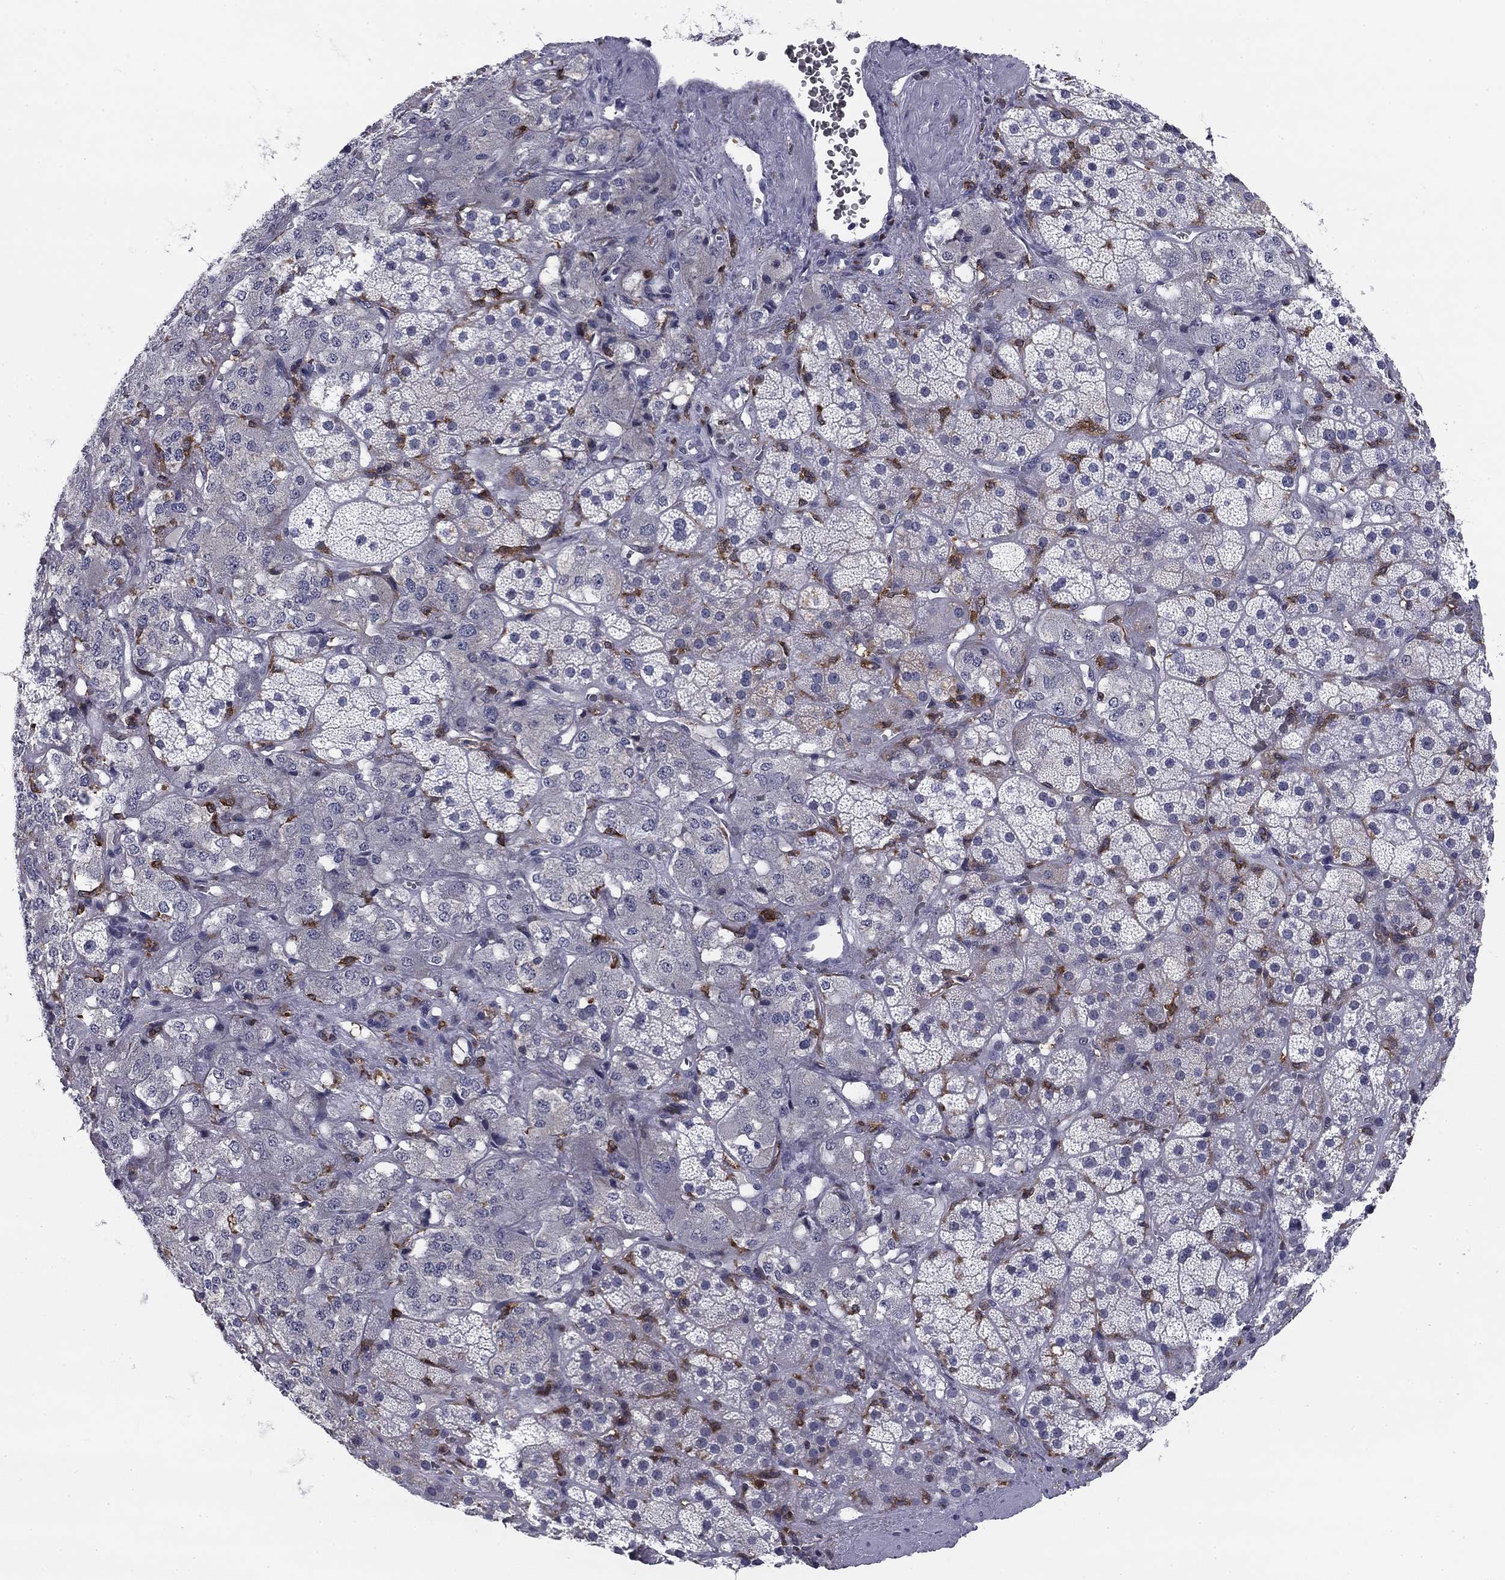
{"staining": {"intensity": "negative", "quantity": "none", "location": "none"}, "tissue": "adrenal gland", "cell_type": "Glandular cells", "image_type": "normal", "snomed": [{"axis": "morphology", "description": "Normal tissue, NOS"}, {"axis": "topography", "description": "Adrenal gland"}], "caption": "Micrograph shows no significant protein expression in glandular cells of normal adrenal gland. (Stains: DAB immunohistochemistry (IHC) with hematoxylin counter stain, Microscopy: brightfield microscopy at high magnification).", "gene": "PLCB2", "patient": {"sex": "male", "age": 57}}